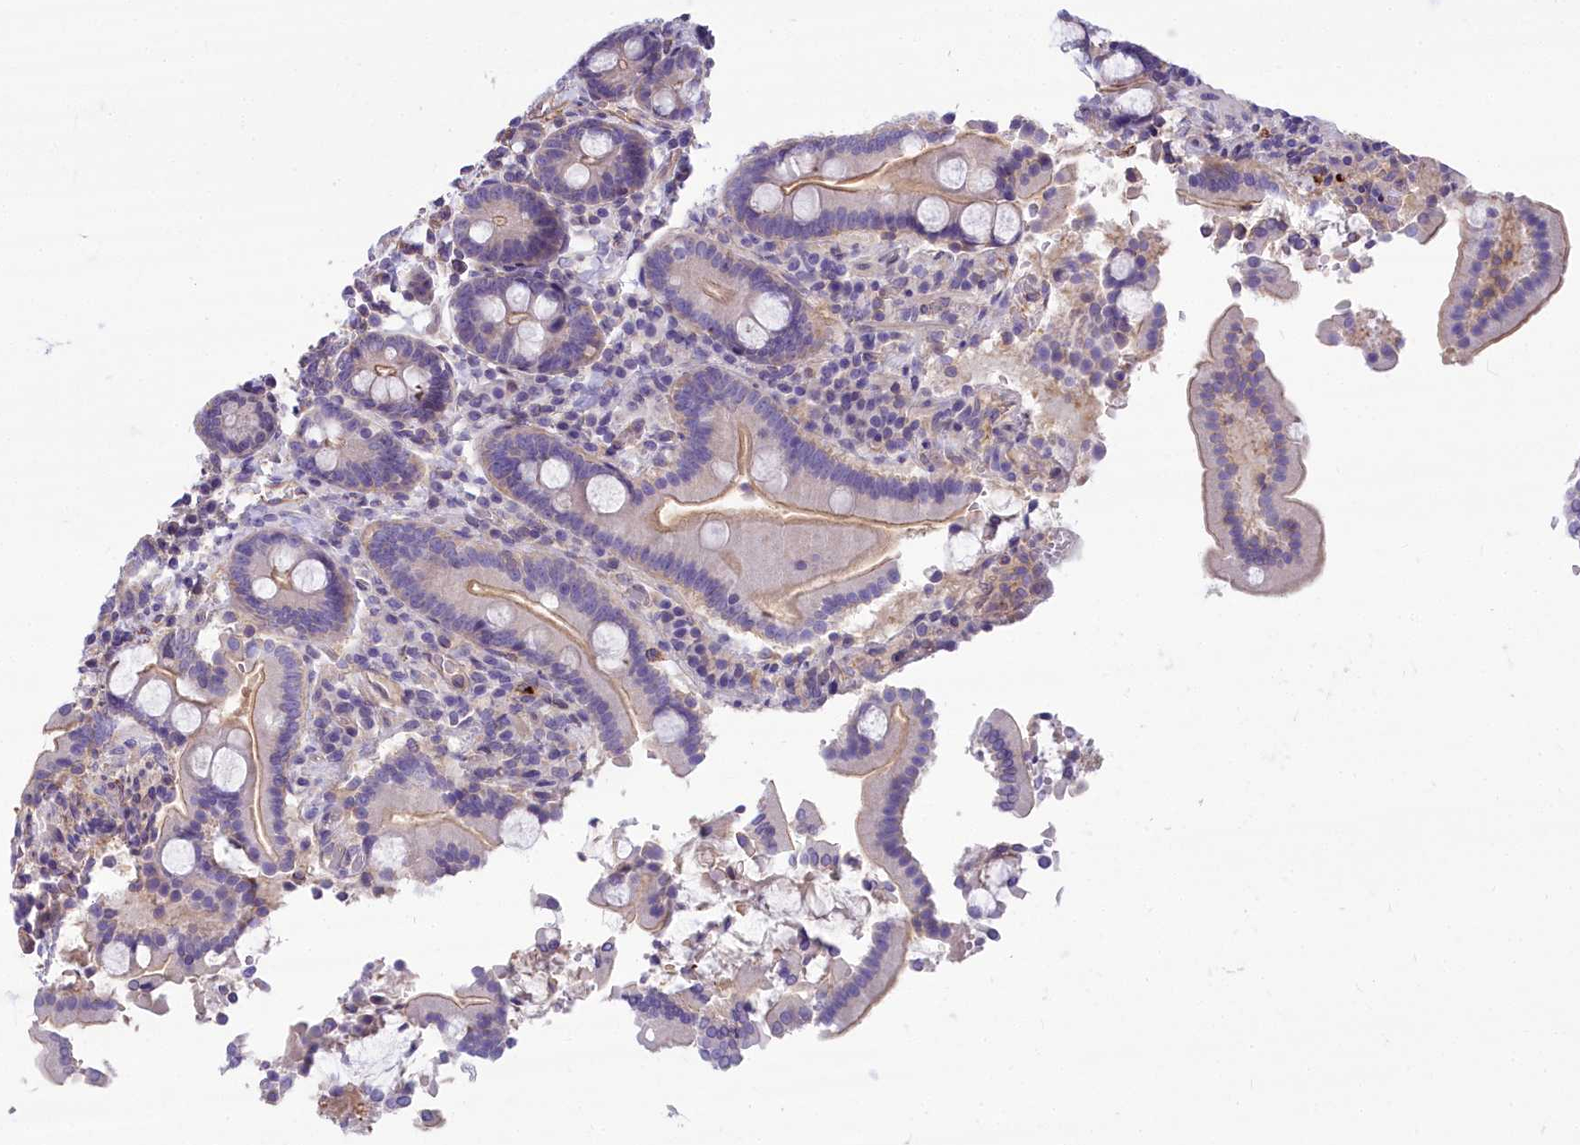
{"staining": {"intensity": "weak", "quantity": "<25%", "location": "cytoplasmic/membranous"}, "tissue": "duodenum", "cell_type": "Glandular cells", "image_type": "normal", "snomed": [{"axis": "morphology", "description": "Normal tissue, NOS"}, {"axis": "topography", "description": "Duodenum"}], "caption": "The histopathology image reveals no significant staining in glandular cells of duodenum. The staining is performed using DAB (3,3'-diaminobenzidine) brown chromogen with nuclei counter-stained in using hematoxylin.", "gene": "HLA", "patient": {"sex": "male", "age": 55}}